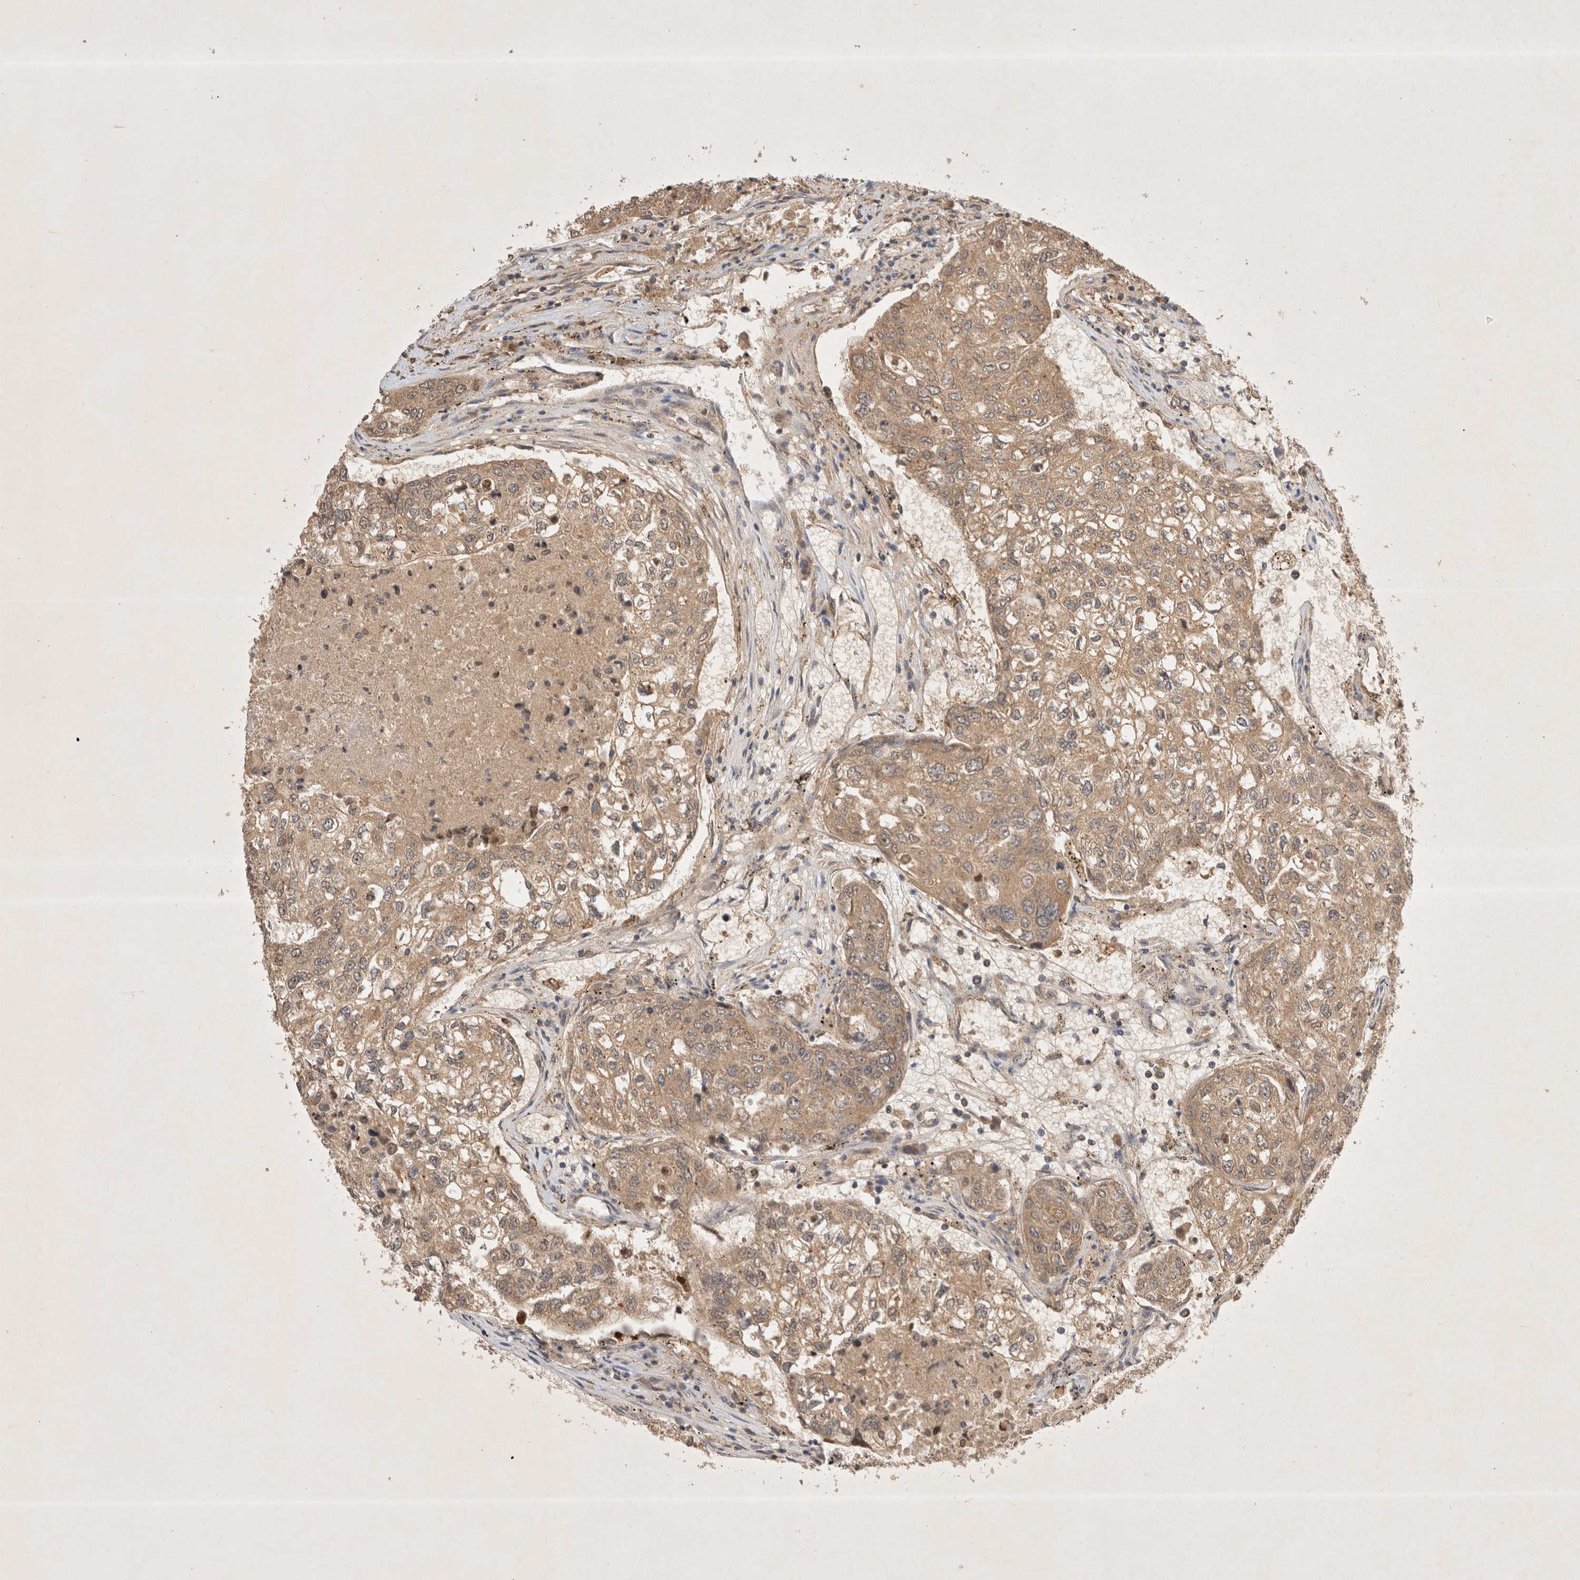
{"staining": {"intensity": "moderate", "quantity": ">75%", "location": "cytoplasmic/membranous,nuclear"}, "tissue": "urothelial cancer", "cell_type": "Tumor cells", "image_type": "cancer", "snomed": [{"axis": "morphology", "description": "Urothelial carcinoma, High grade"}, {"axis": "topography", "description": "Lymph node"}, {"axis": "topography", "description": "Urinary bladder"}], "caption": "This image reveals urothelial carcinoma (high-grade) stained with immunohistochemistry to label a protein in brown. The cytoplasmic/membranous and nuclear of tumor cells show moderate positivity for the protein. Nuclei are counter-stained blue.", "gene": "YES1", "patient": {"sex": "male", "age": 51}}